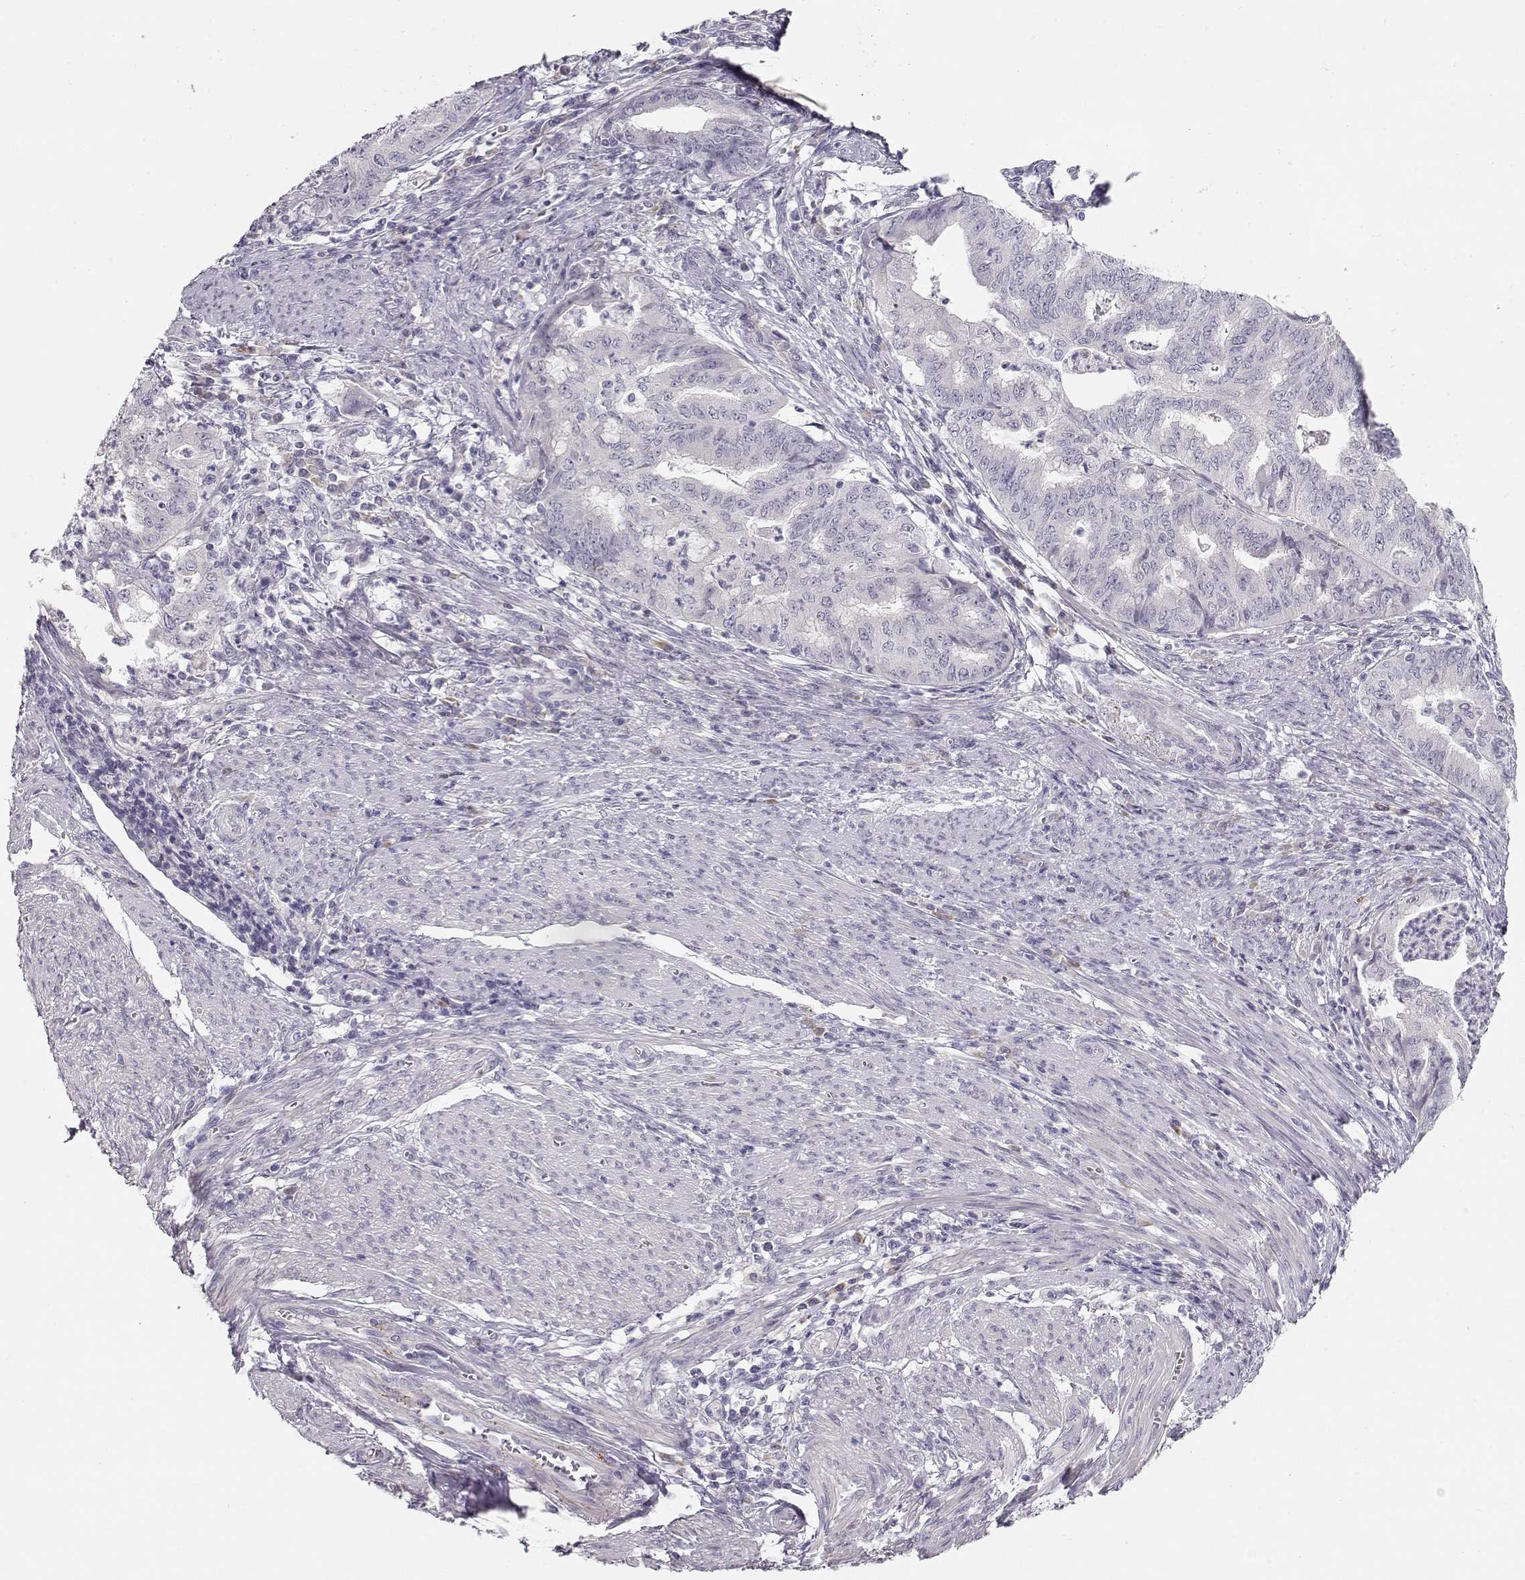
{"staining": {"intensity": "negative", "quantity": "none", "location": "none"}, "tissue": "endometrial cancer", "cell_type": "Tumor cells", "image_type": "cancer", "snomed": [{"axis": "morphology", "description": "Adenocarcinoma, NOS"}, {"axis": "topography", "description": "Endometrium"}], "caption": "Immunohistochemistry (IHC) image of endometrial adenocarcinoma stained for a protein (brown), which demonstrates no expression in tumor cells. (IHC, brightfield microscopy, high magnification).", "gene": "TTC26", "patient": {"sex": "female", "age": 79}}